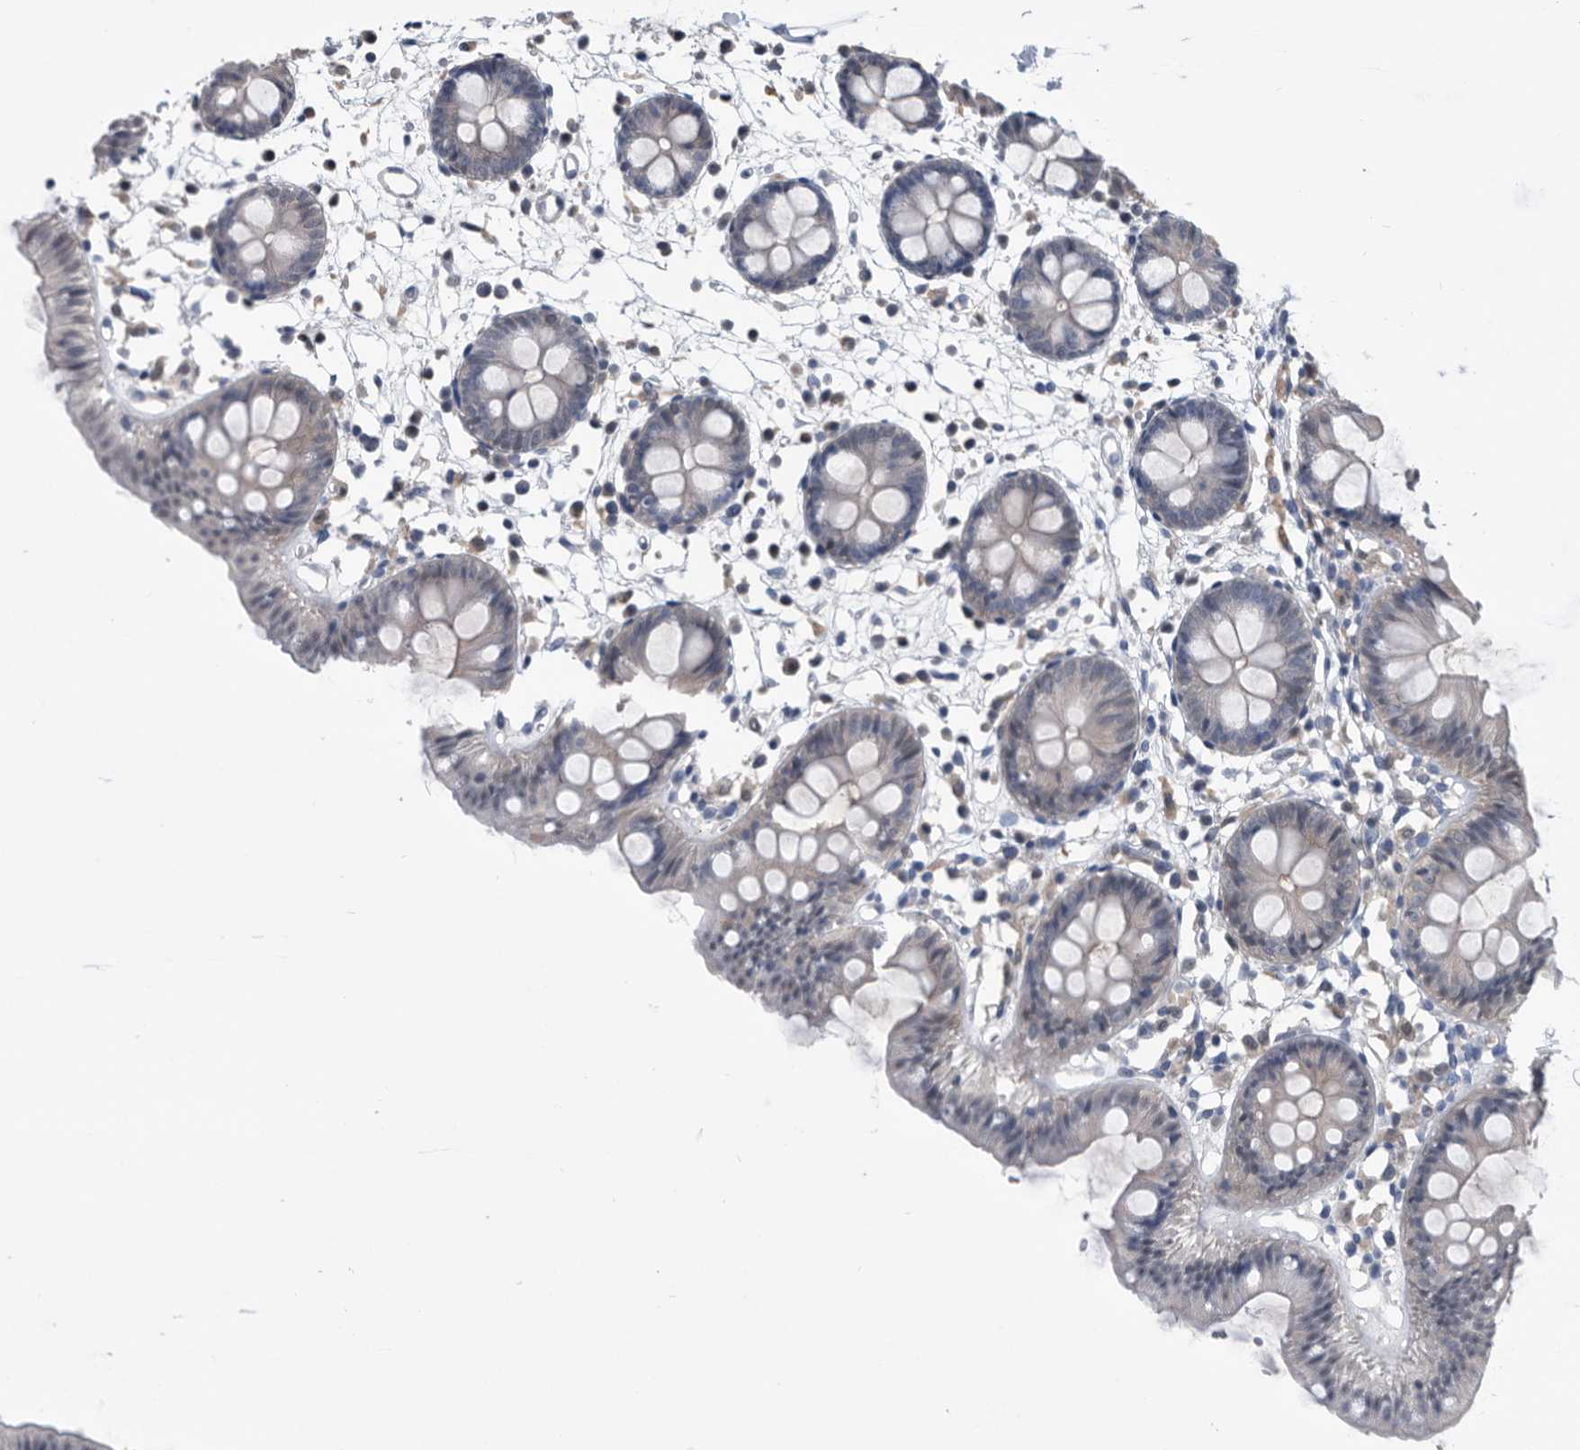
{"staining": {"intensity": "weak", "quantity": ">75%", "location": "cytoplasmic/membranous"}, "tissue": "colon", "cell_type": "Endothelial cells", "image_type": "normal", "snomed": [{"axis": "morphology", "description": "Normal tissue, NOS"}, {"axis": "topography", "description": "Colon"}], "caption": "Unremarkable colon was stained to show a protein in brown. There is low levels of weak cytoplasmic/membranous expression in approximately >75% of endothelial cells. The protein is shown in brown color, while the nuclei are stained blue.", "gene": "PDXK", "patient": {"sex": "male", "age": 56}}